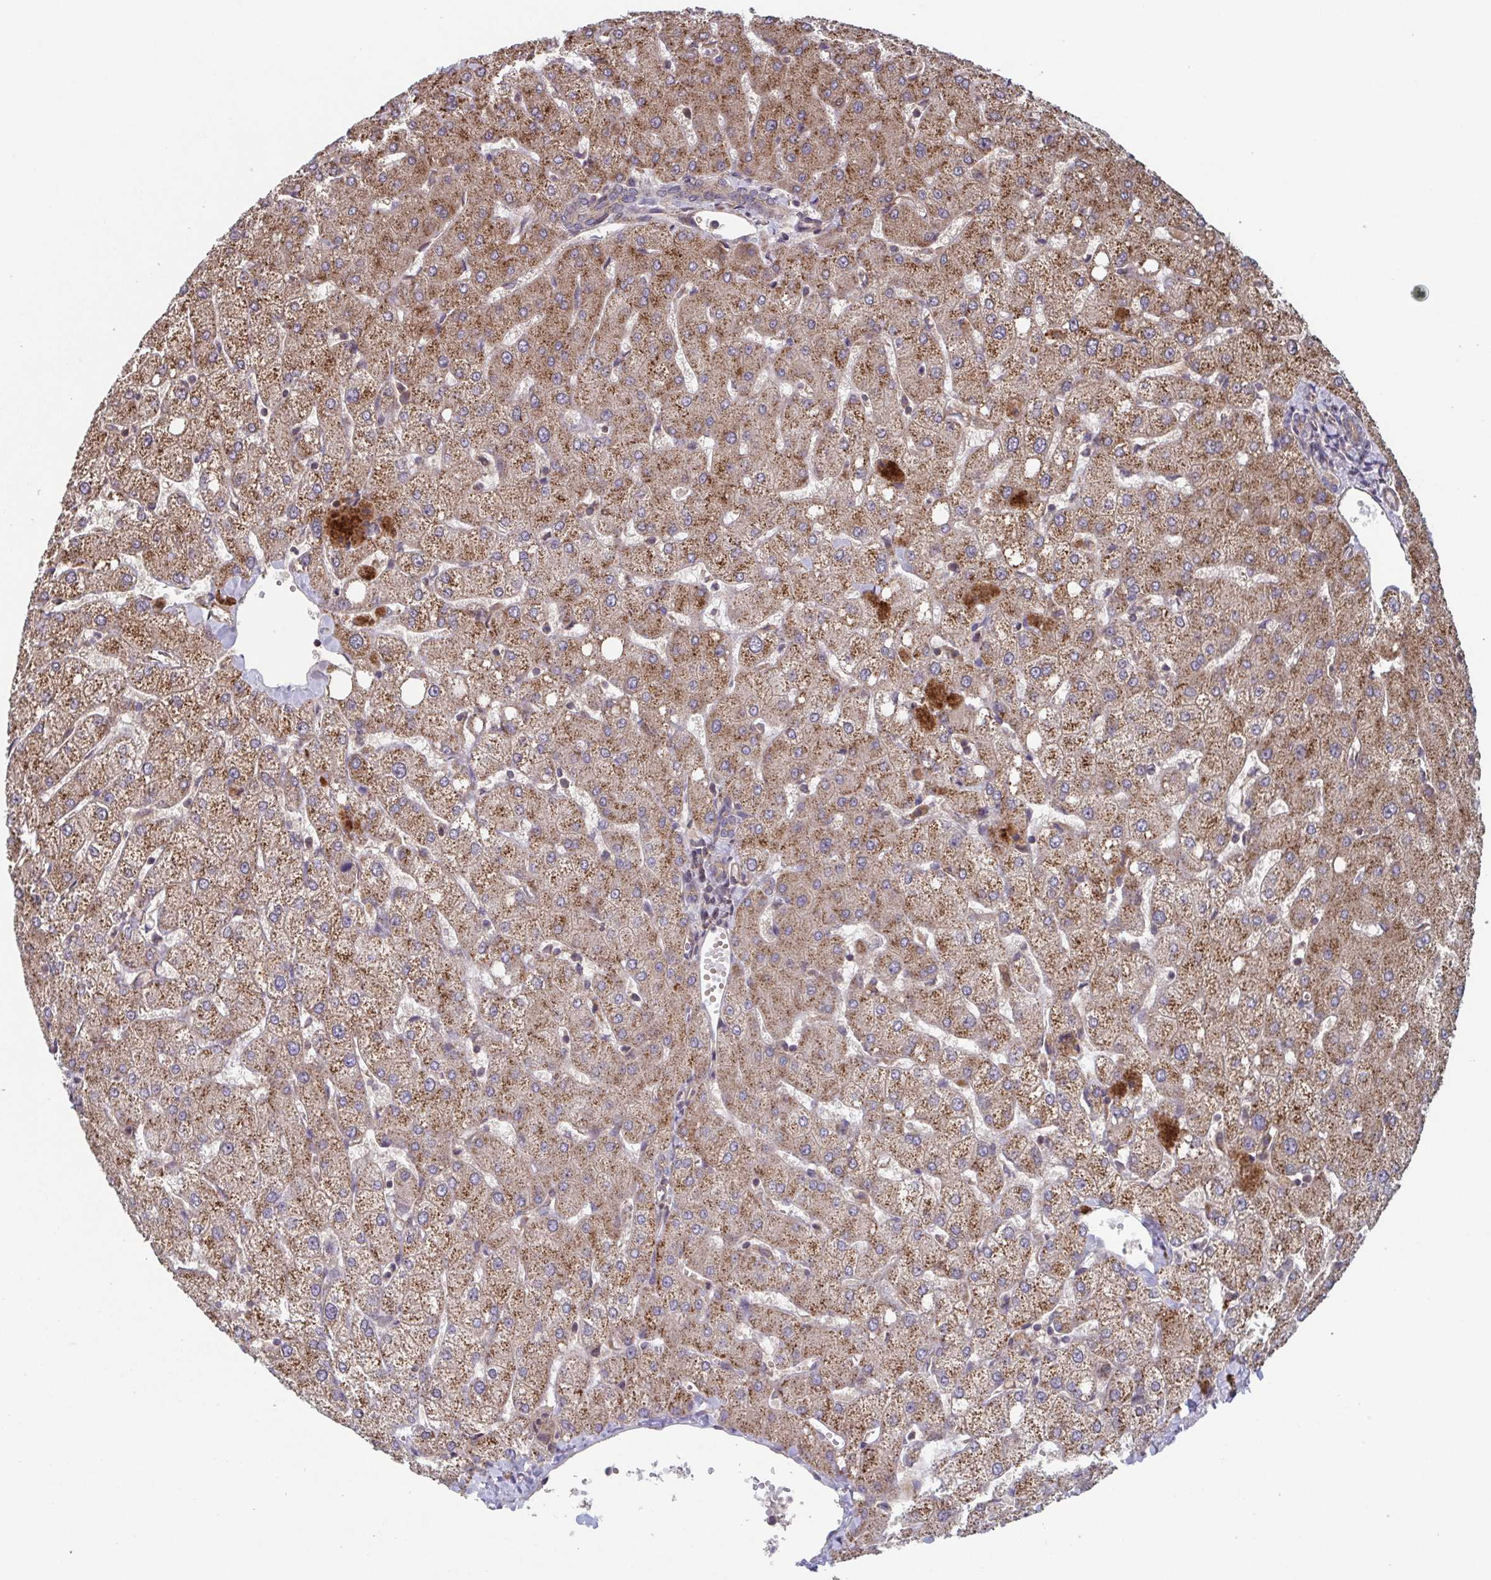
{"staining": {"intensity": "weak", "quantity": "<25%", "location": "cytoplasmic/membranous"}, "tissue": "liver", "cell_type": "Cholangiocytes", "image_type": "normal", "snomed": [{"axis": "morphology", "description": "Normal tissue, NOS"}, {"axis": "topography", "description": "Liver"}], "caption": "This is a micrograph of immunohistochemistry staining of unremarkable liver, which shows no staining in cholangiocytes. (Stains: DAB (3,3'-diaminobenzidine) immunohistochemistry (IHC) with hematoxylin counter stain, Microscopy: brightfield microscopy at high magnification).", "gene": "COPB1", "patient": {"sex": "female", "age": 54}}